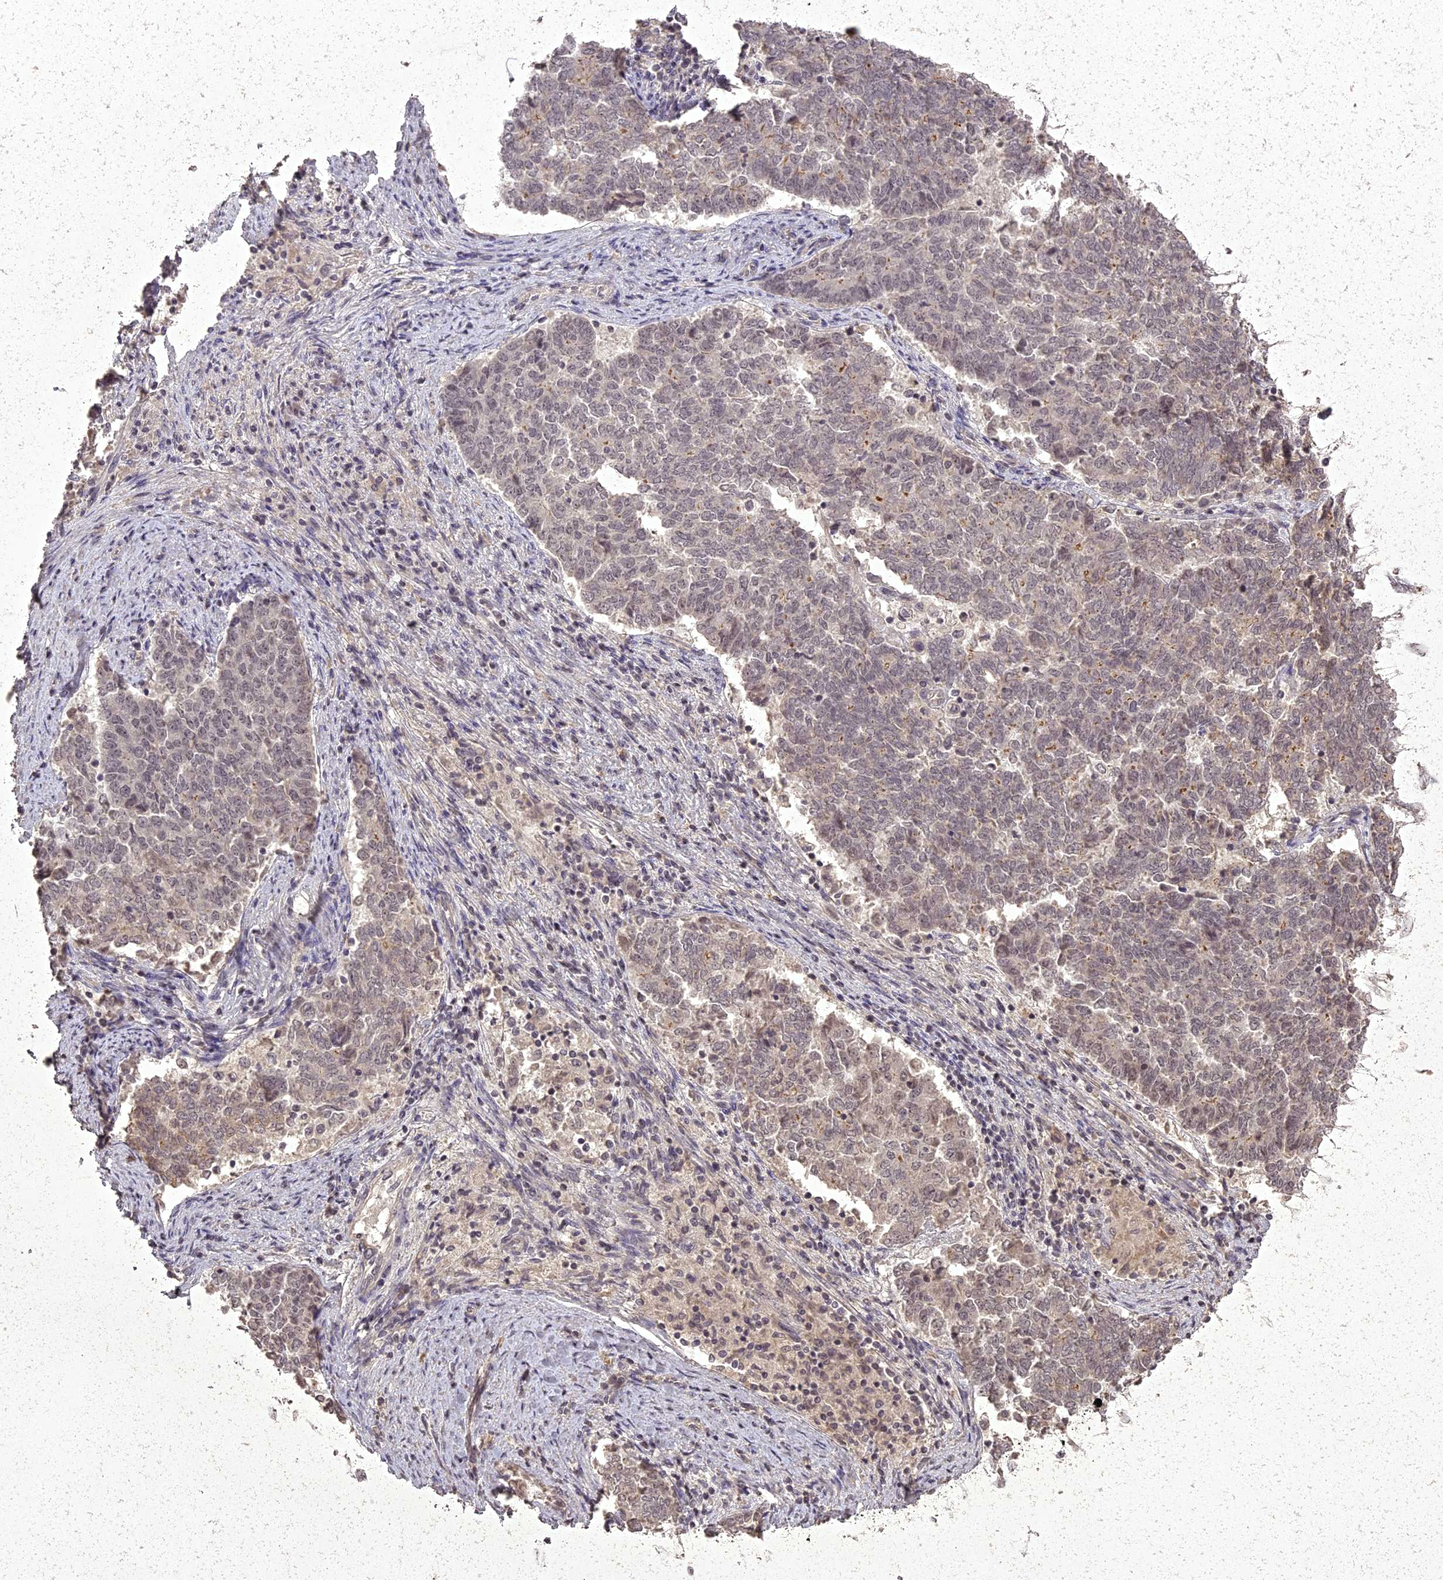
{"staining": {"intensity": "weak", "quantity": "25%-75%", "location": "nuclear"}, "tissue": "endometrial cancer", "cell_type": "Tumor cells", "image_type": "cancer", "snomed": [{"axis": "morphology", "description": "Adenocarcinoma, NOS"}, {"axis": "topography", "description": "Endometrium"}], "caption": "High-power microscopy captured an immunohistochemistry histopathology image of endometrial cancer (adenocarcinoma), revealing weak nuclear staining in approximately 25%-75% of tumor cells. Immunohistochemistry (ihc) stains the protein of interest in brown and the nuclei are stained blue.", "gene": "ING5", "patient": {"sex": "female", "age": 80}}